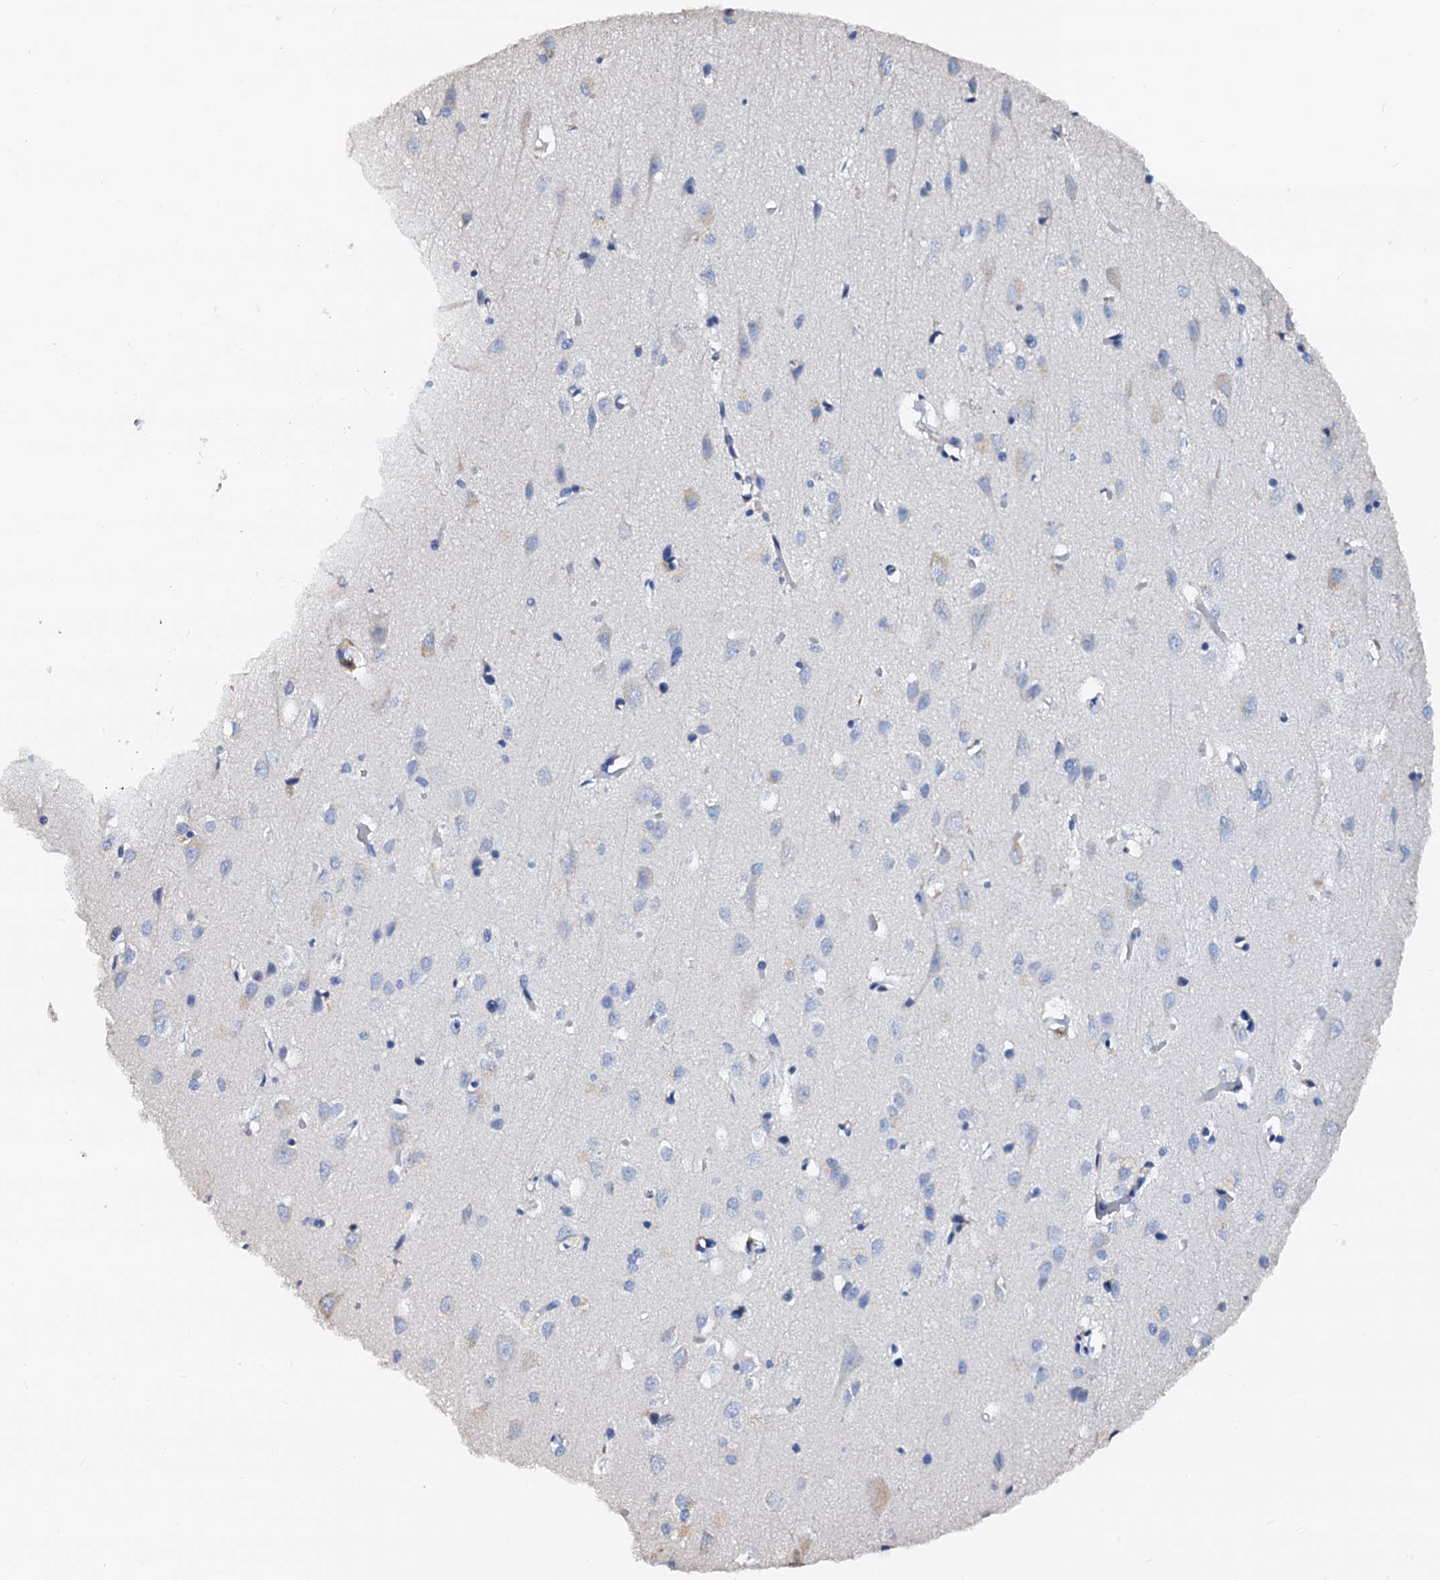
{"staining": {"intensity": "negative", "quantity": "none", "location": "none"}, "tissue": "cerebral cortex", "cell_type": "Endothelial cells", "image_type": "normal", "snomed": [{"axis": "morphology", "description": "Normal tissue, NOS"}, {"axis": "topography", "description": "Cerebral cortex"}], "caption": "A high-resolution histopathology image shows immunohistochemistry (IHC) staining of unremarkable cerebral cortex, which exhibits no significant expression in endothelial cells.", "gene": "AKAP3", "patient": {"sex": "female", "age": 64}}